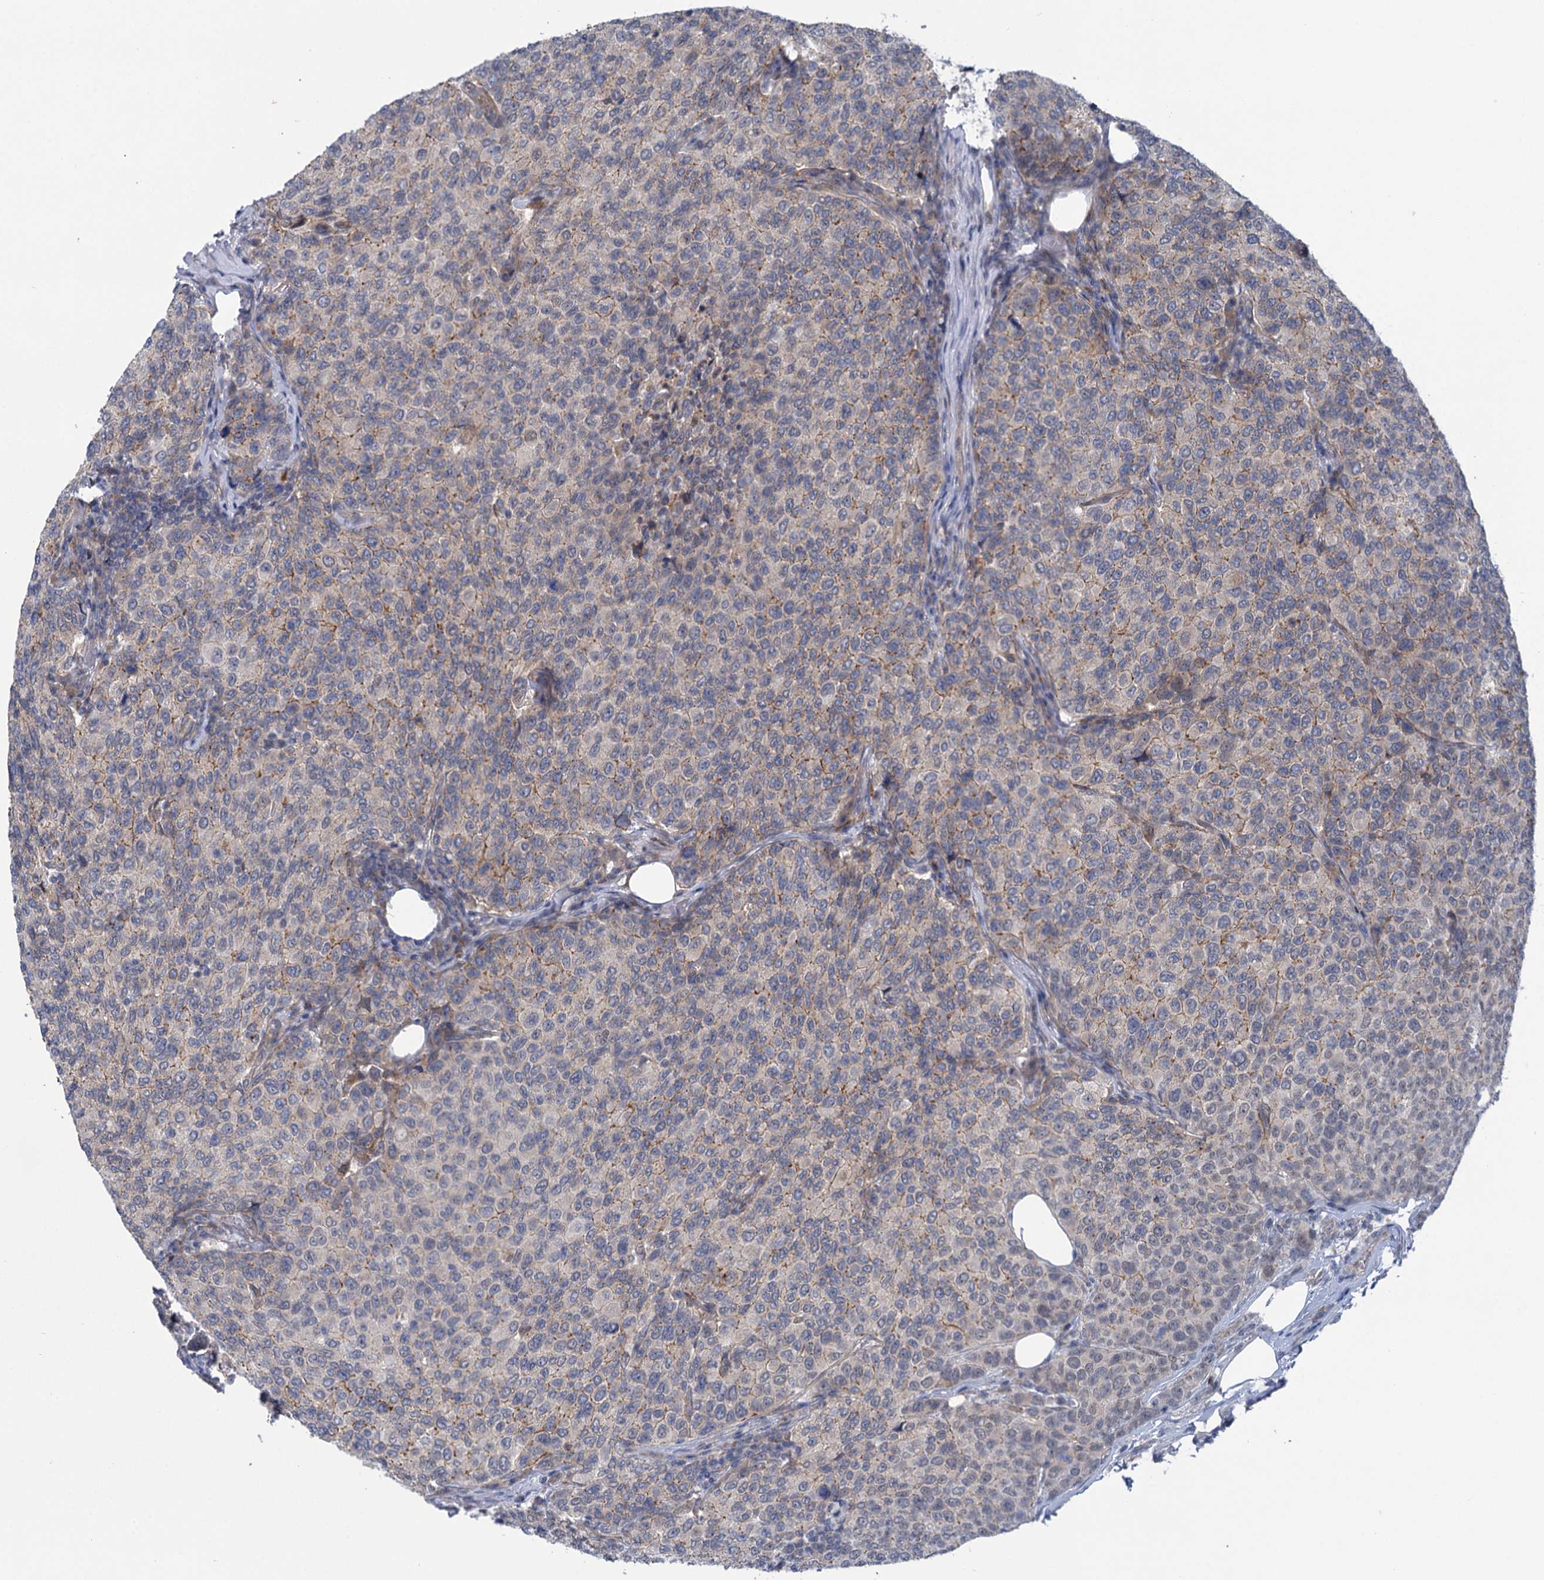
{"staining": {"intensity": "weak", "quantity": "25%-75%", "location": "cytoplasmic/membranous"}, "tissue": "breast cancer", "cell_type": "Tumor cells", "image_type": "cancer", "snomed": [{"axis": "morphology", "description": "Duct carcinoma"}, {"axis": "topography", "description": "Breast"}], "caption": "Protein expression analysis of breast cancer displays weak cytoplasmic/membranous staining in about 25%-75% of tumor cells.", "gene": "MBLAC2", "patient": {"sex": "female", "age": 55}}